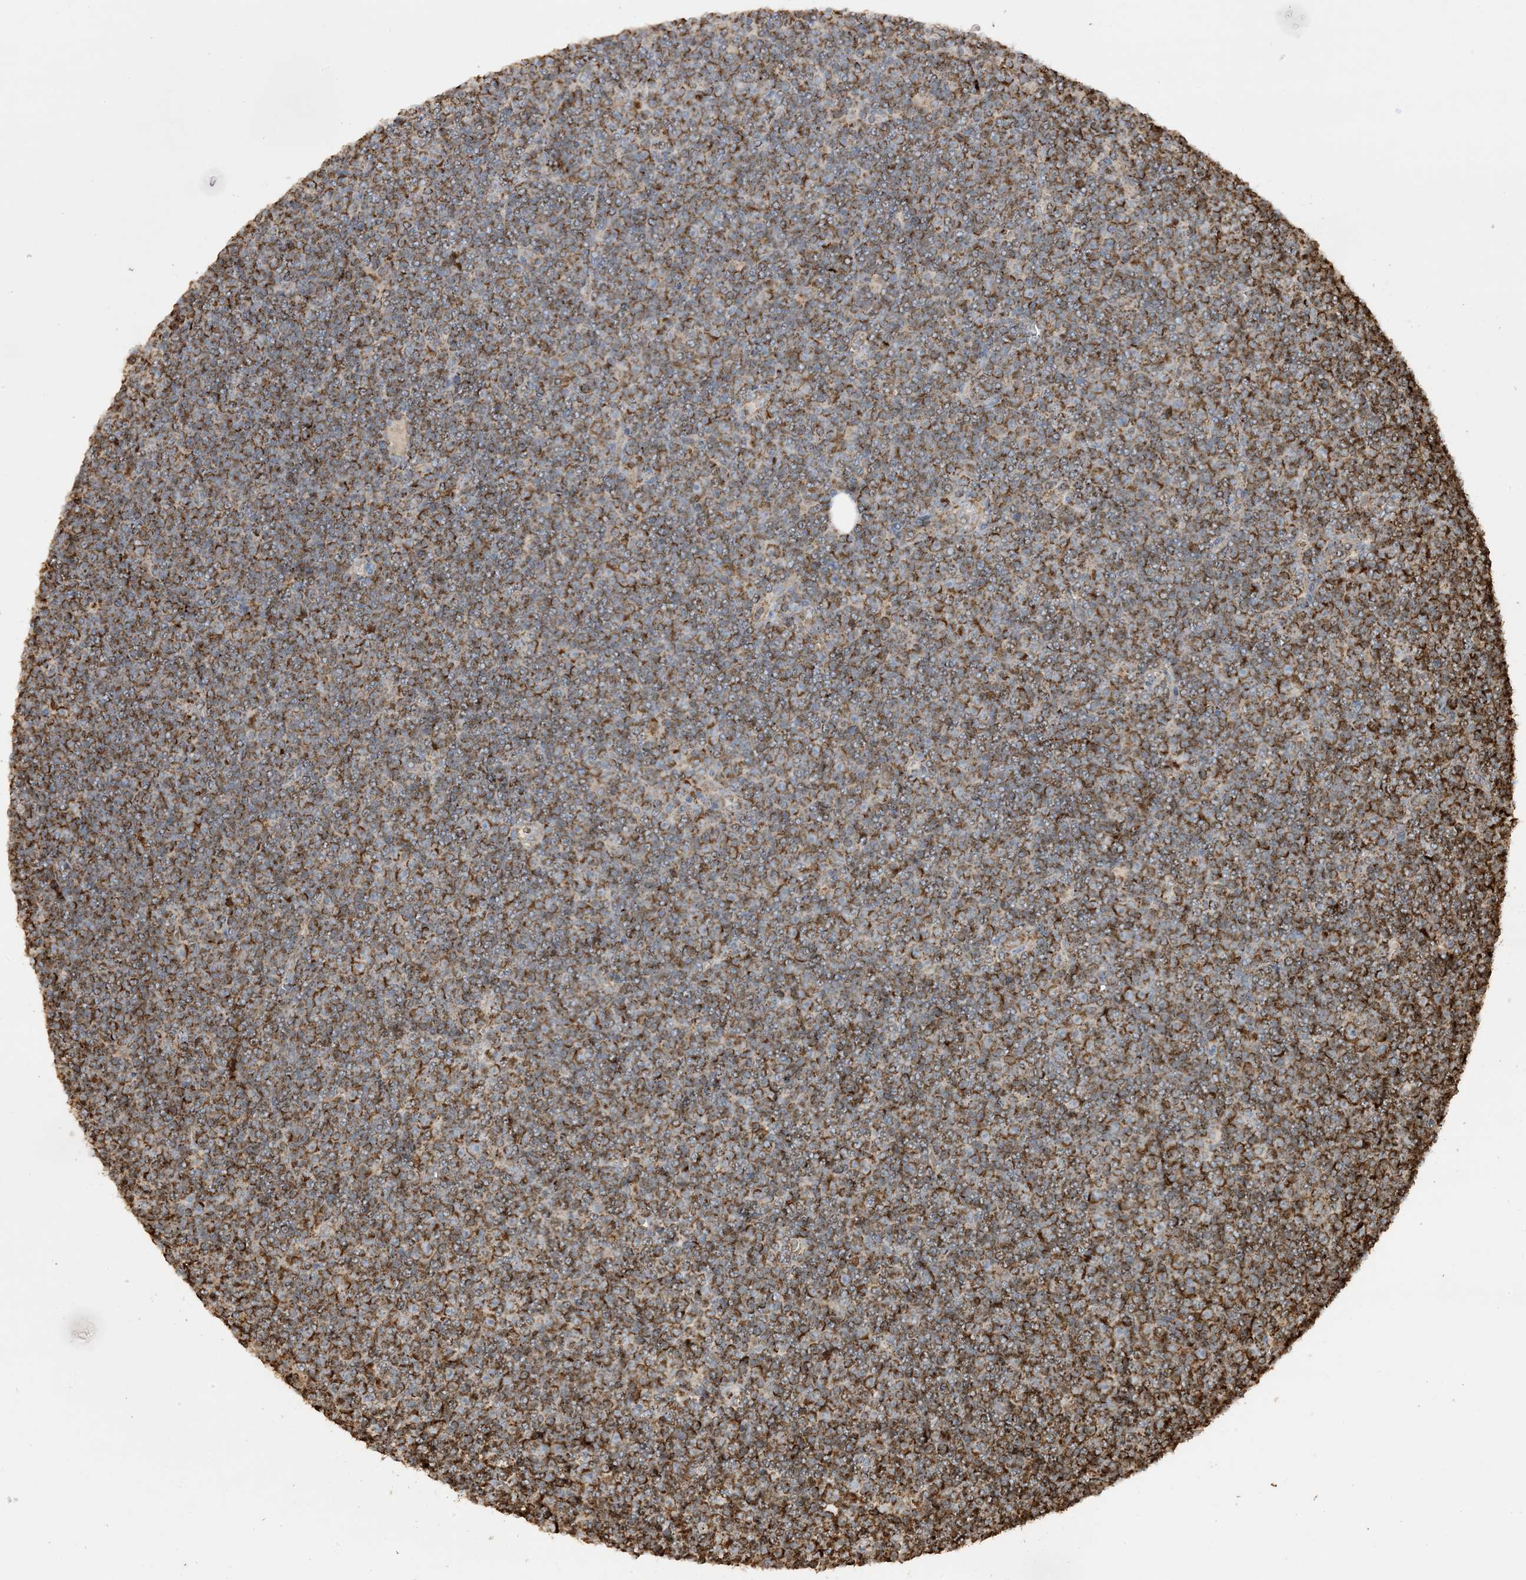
{"staining": {"intensity": "moderate", "quantity": ">75%", "location": "cytoplasmic/membranous"}, "tissue": "lymphoma", "cell_type": "Tumor cells", "image_type": "cancer", "snomed": [{"axis": "morphology", "description": "Malignant lymphoma, non-Hodgkin's type, Low grade"}, {"axis": "topography", "description": "Lymph node"}], "caption": "Low-grade malignant lymphoma, non-Hodgkin's type tissue exhibits moderate cytoplasmic/membranous expression in approximately >75% of tumor cells (Stains: DAB (3,3'-diaminobenzidine) in brown, nuclei in blue, Microscopy: brightfield microscopy at high magnification).", "gene": "AGA", "patient": {"sex": "female", "age": 67}}